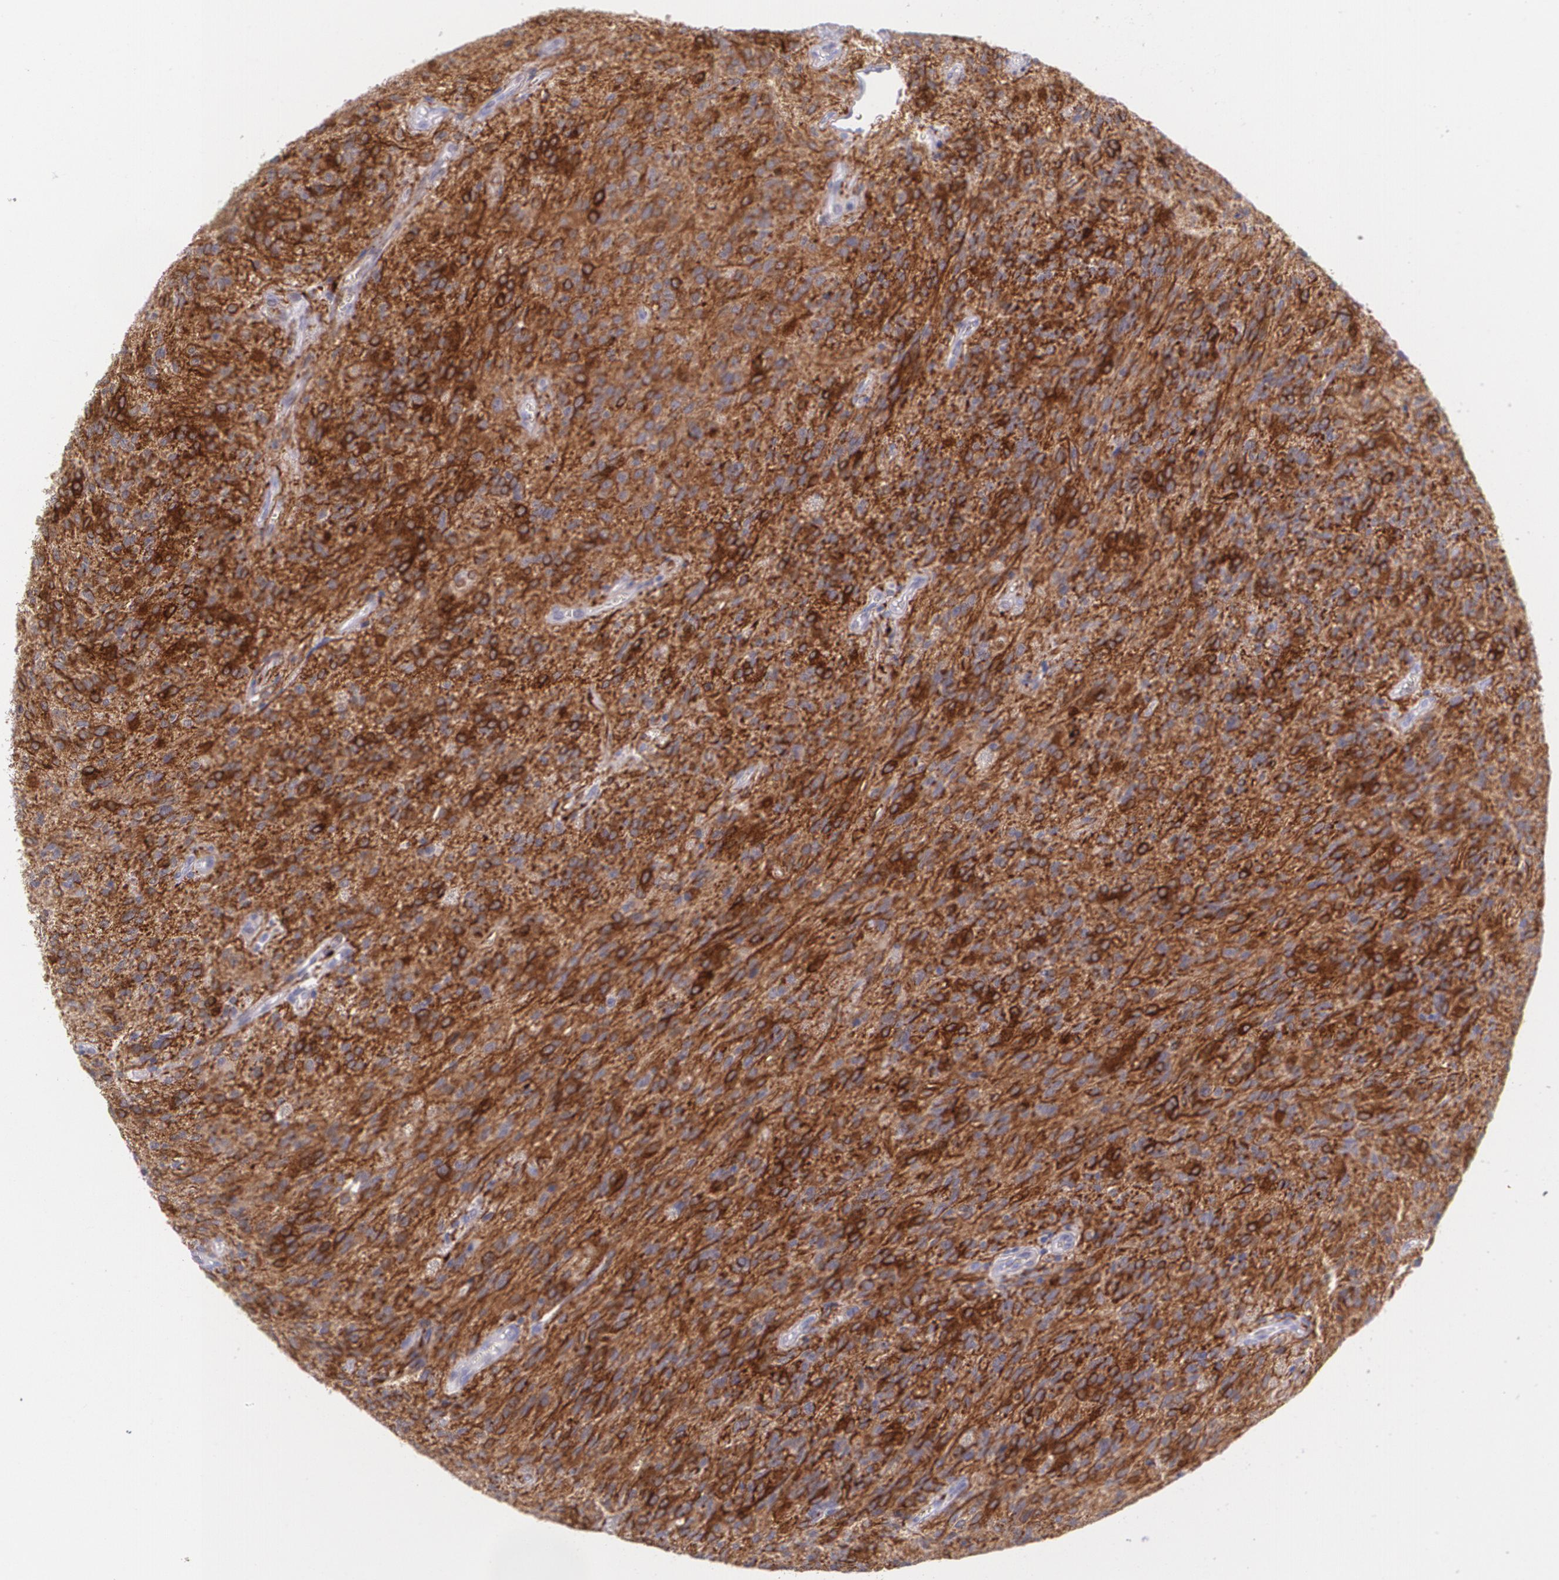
{"staining": {"intensity": "strong", "quantity": ">75%", "location": "cytoplasmic/membranous"}, "tissue": "glioma", "cell_type": "Tumor cells", "image_type": "cancer", "snomed": [{"axis": "morphology", "description": "Glioma, malignant, Low grade"}, {"axis": "topography", "description": "Brain"}], "caption": "The micrograph demonstrates a brown stain indicating the presence of a protein in the cytoplasmic/membranous of tumor cells in glioma. Using DAB (brown) and hematoxylin (blue) stains, captured at high magnification using brightfield microscopy.", "gene": "RTN1", "patient": {"sex": "female", "age": 15}}